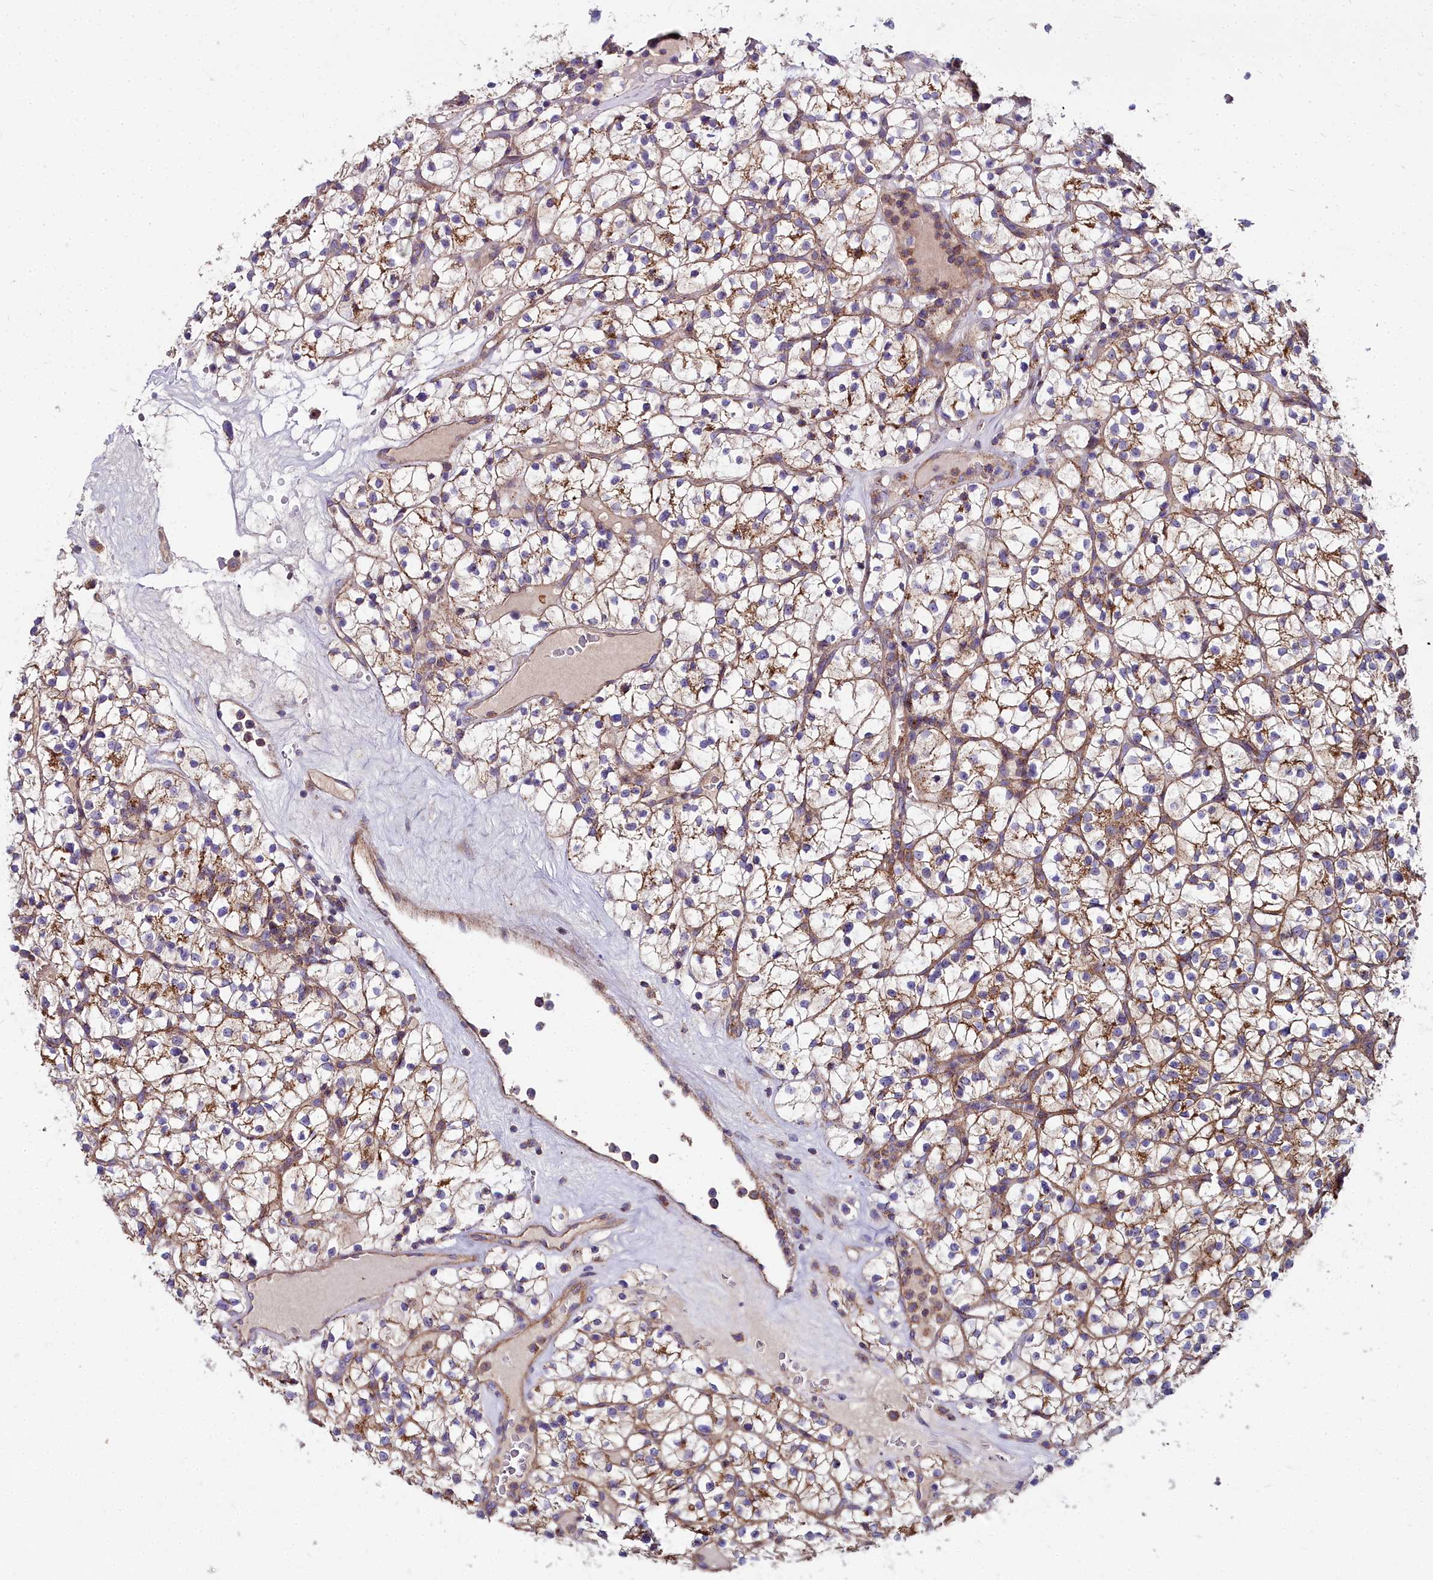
{"staining": {"intensity": "moderate", "quantity": ">75%", "location": "cytoplasmic/membranous"}, "tissue": "renal cancer", "cell_type": "Tumor cells", "image_type": "cancer", "snomed": [{"axis": "morphology", "description": "Adenocarcinoma, NOS"}, {"axis": "topography", "description": "Kidney"}], "caption": "Immunohistochemical staining of renal cancer (adenocarcinoma) reveals medium levels of moderate cytoplasmic/membranous protein expression in about >75% of tumor cells.", "gene": "FRMPD1", "patient": {"sex": "female", "age": 64}}